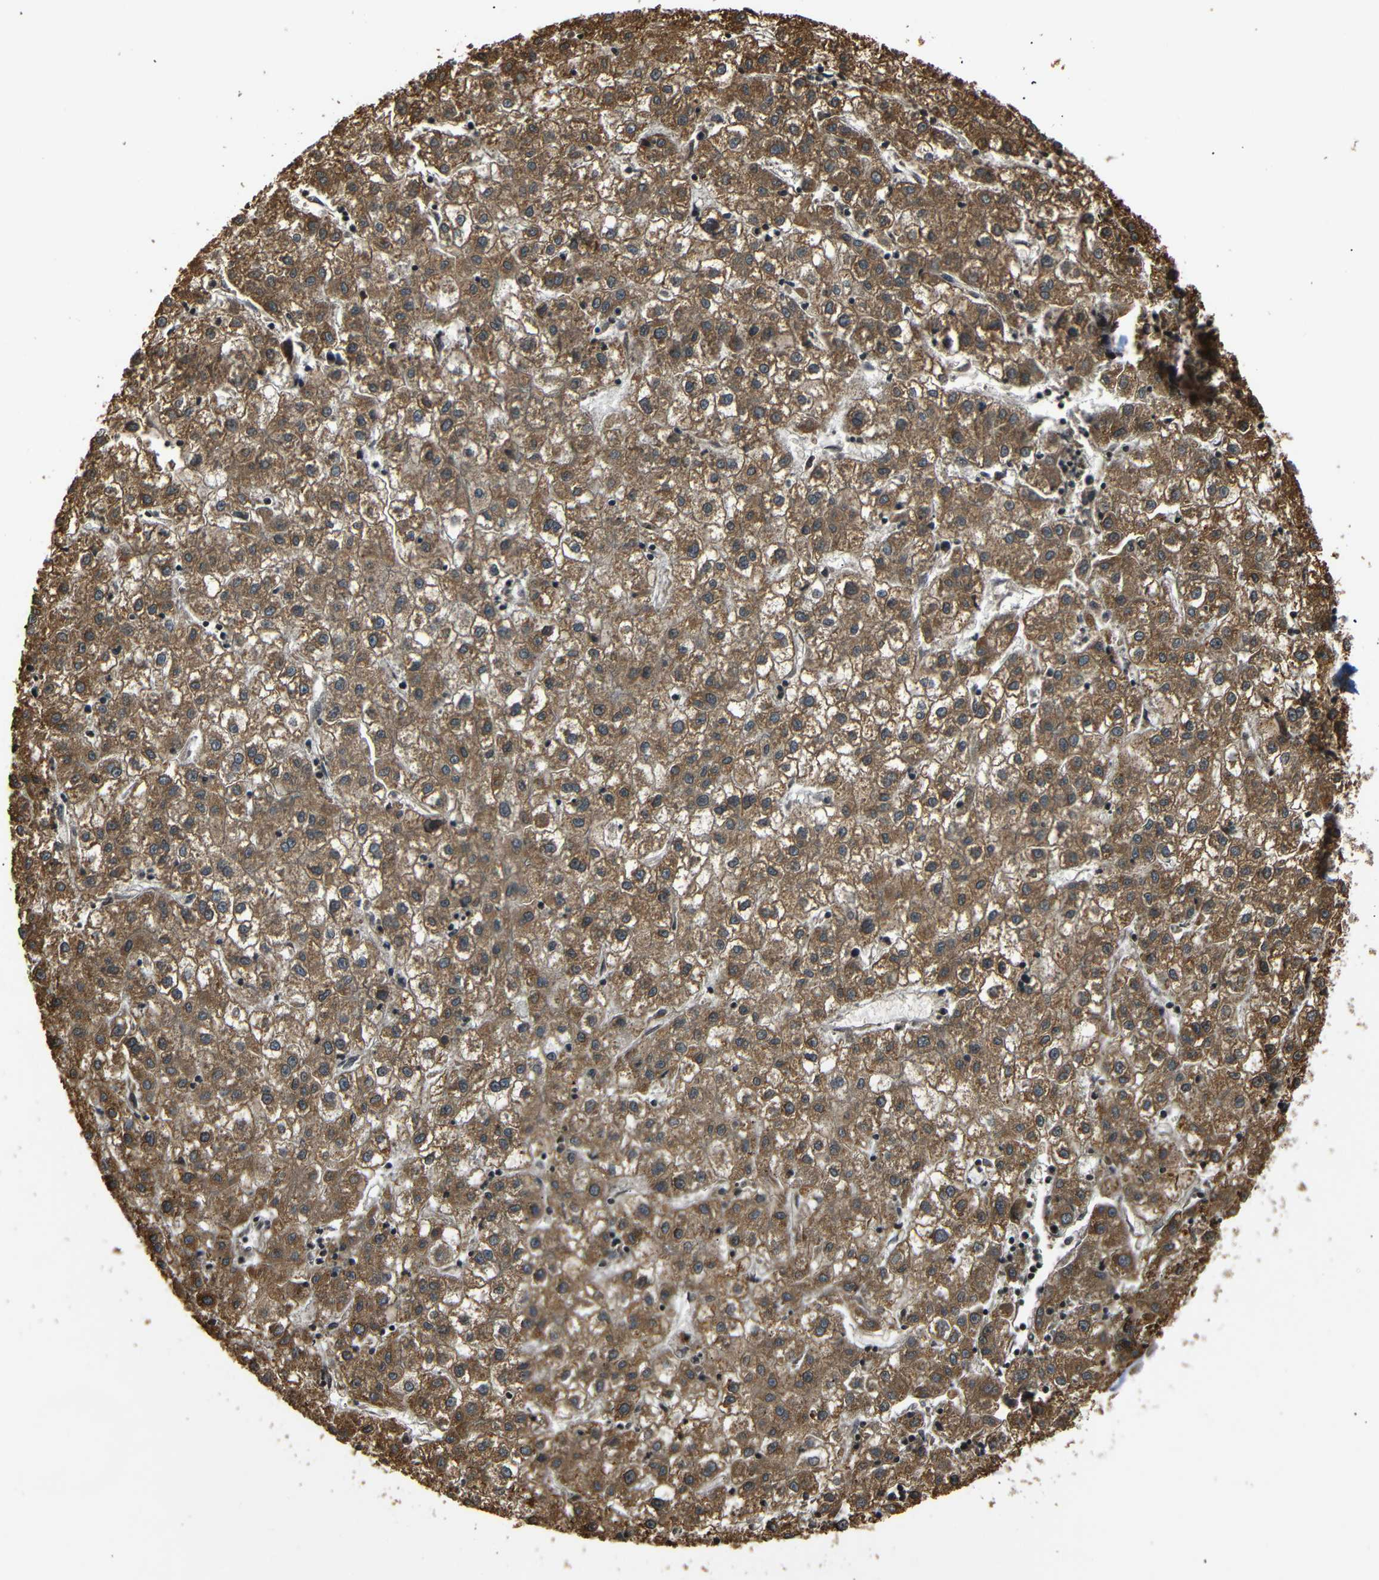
{"staining": {"intensity": "moderate", "quantity": ">75%", "location": "cytoplasmic/membranous"}, "tissue": "liver cancer", "cell_type": "Tumor cells", "image_type": "cancer", "snomed": [{"axis": "morphology", "description": "Carcinoma, Hepatocellular, NOS"}, {"axis": "topography", "description": "Liver"}], "caption": "Immunohistochemistry (IHC) of human liver hepatocellular carcinoma displays medium levels of moderate cytoplasmic/membranous staining in about >75% of tumor cells. The protein is stained brown, and the nuclei are stained in blue (DAB IHC with brightfield microscopy, high magnification).", "gene": "TANK", "patient": {"sex": "male", "age": 72}}